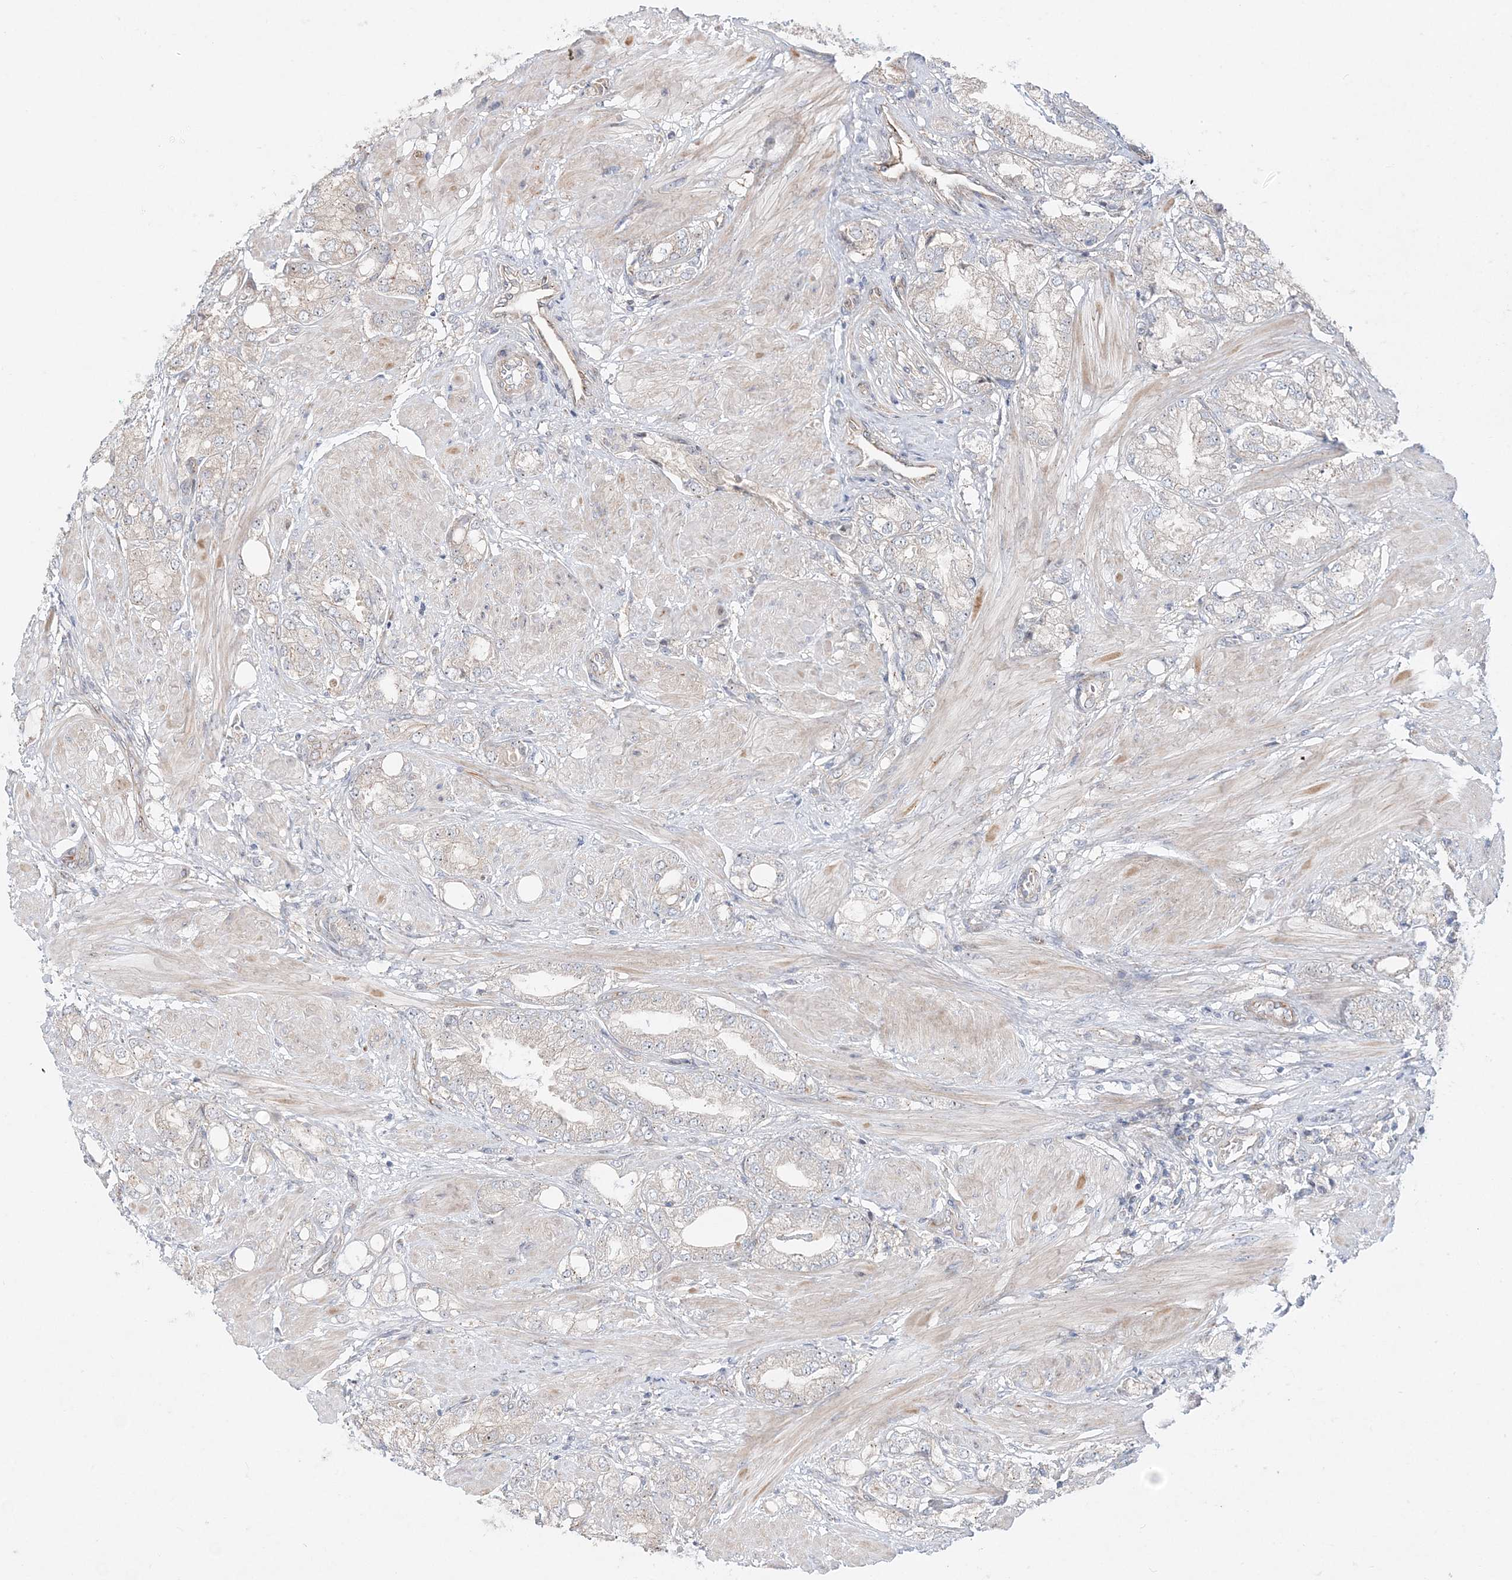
{"staining": {"intensity": "negative", "quantity": "none", "location": "none"}, "tissue": "prostate cancer", "cell_type": "Tumor cells", "image_type": "cancer", "snomed": [{"axis": "morphology", "description": "Adenocarcinoma, High grade"}, {"axis": "topography", "description": "Prostate"}], "caption": "DAB (3,3'-diaminobenzidine) immunohistochemical staining of human prostate cancer (high-grade adenocarcinoma) displays no significant positivity in tumor cells. Nuclei are stained in blue.", "gene": "CXXC5", "patient": {"sex": "male", "age": 50}}